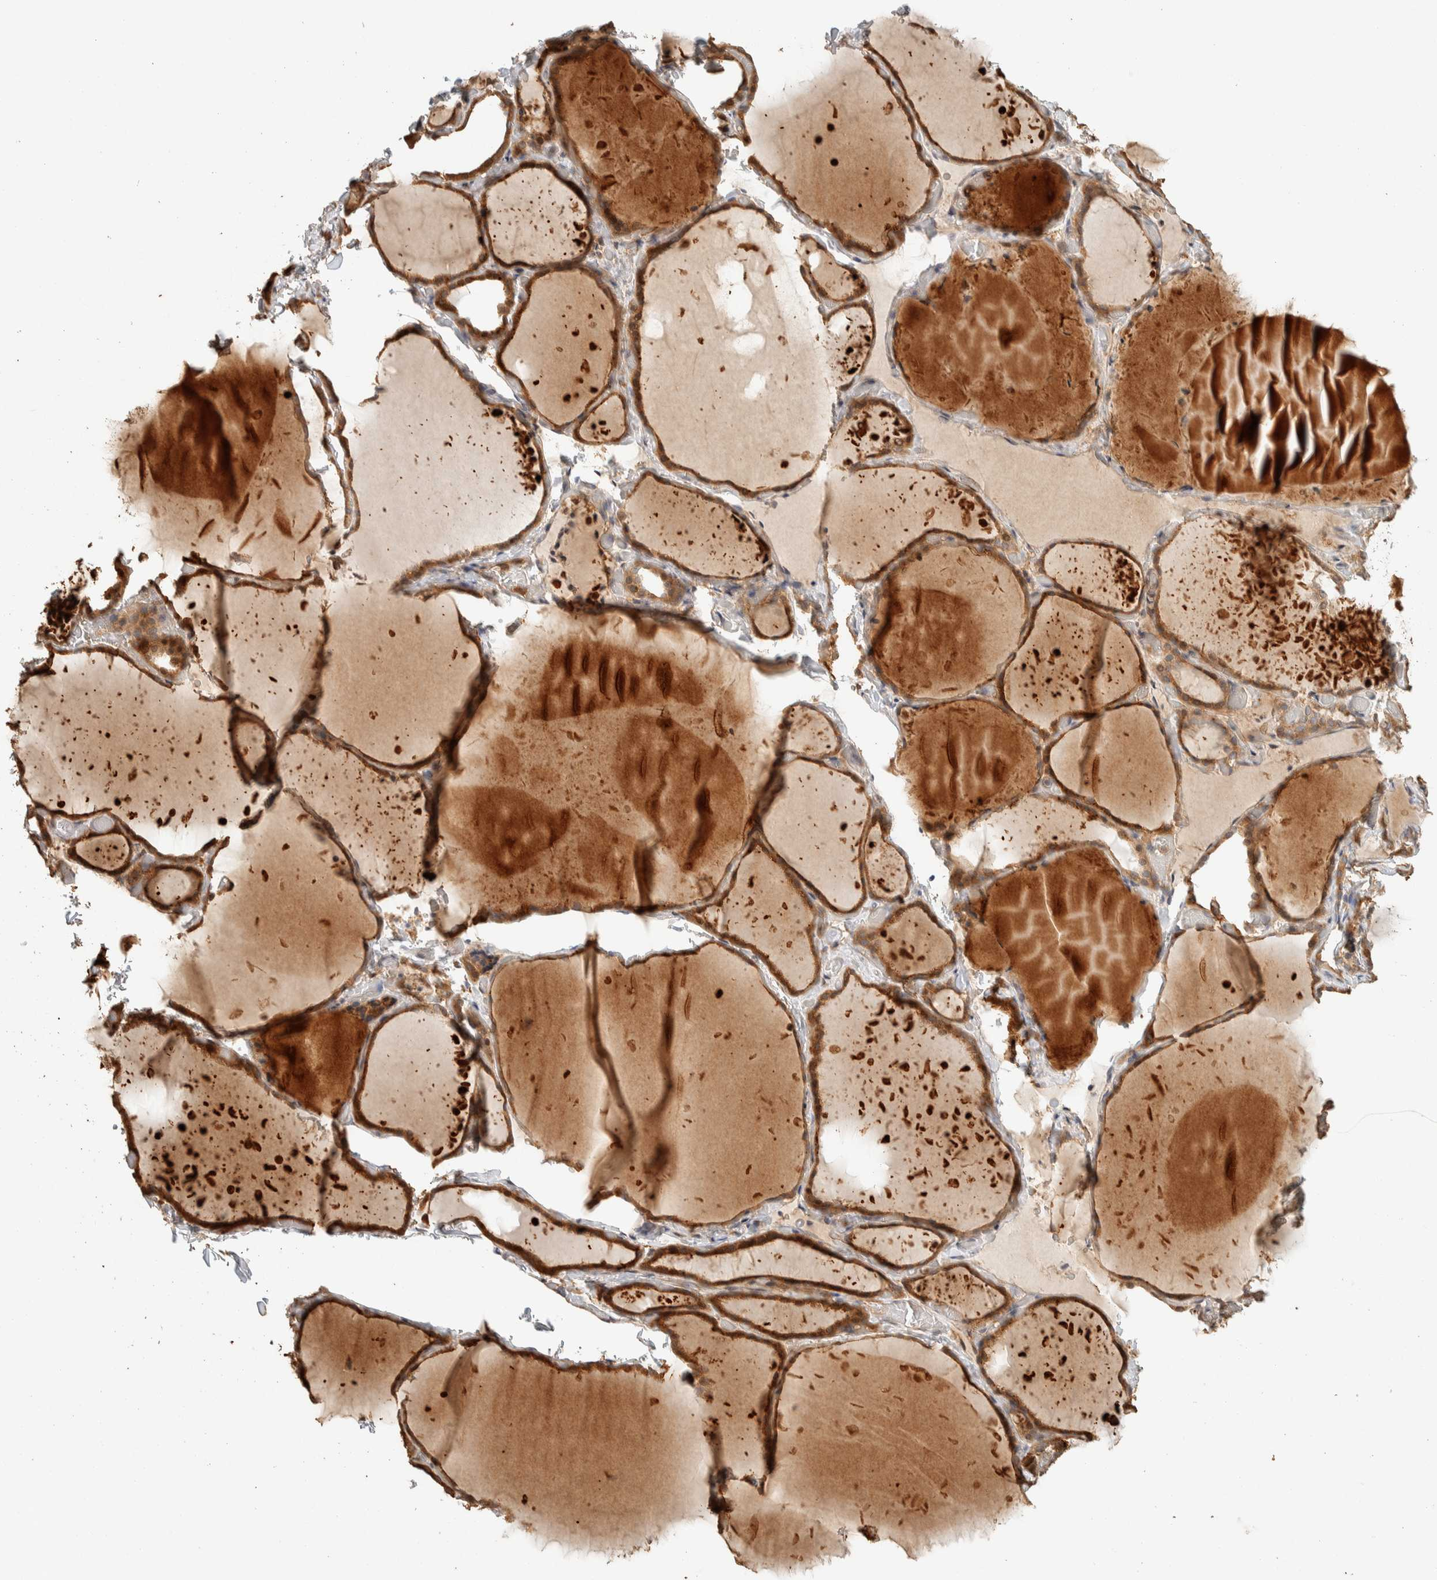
{"staining": {"intensity": "moderate", "quantity": ">75%", "location": "cytoplasmic/membranous"}, "tissue": "thyroid gland", "cell_type": "Glandular cells", "image_type": "normal", "snomed": [{"axis": "morphology", "description": "Normal tissue, NOS"}, {"axis": "topography", "description": "Thyroid gland"}], "caption": "Benign thyroid gland displays moderate cytoplasmic/membranous positivity in approximately >75% of glandular cells (IHC, brightfield microscopy, high magnification)..", "gene": "EXOC7", "patient": {"sex": "female", "age": 22}}